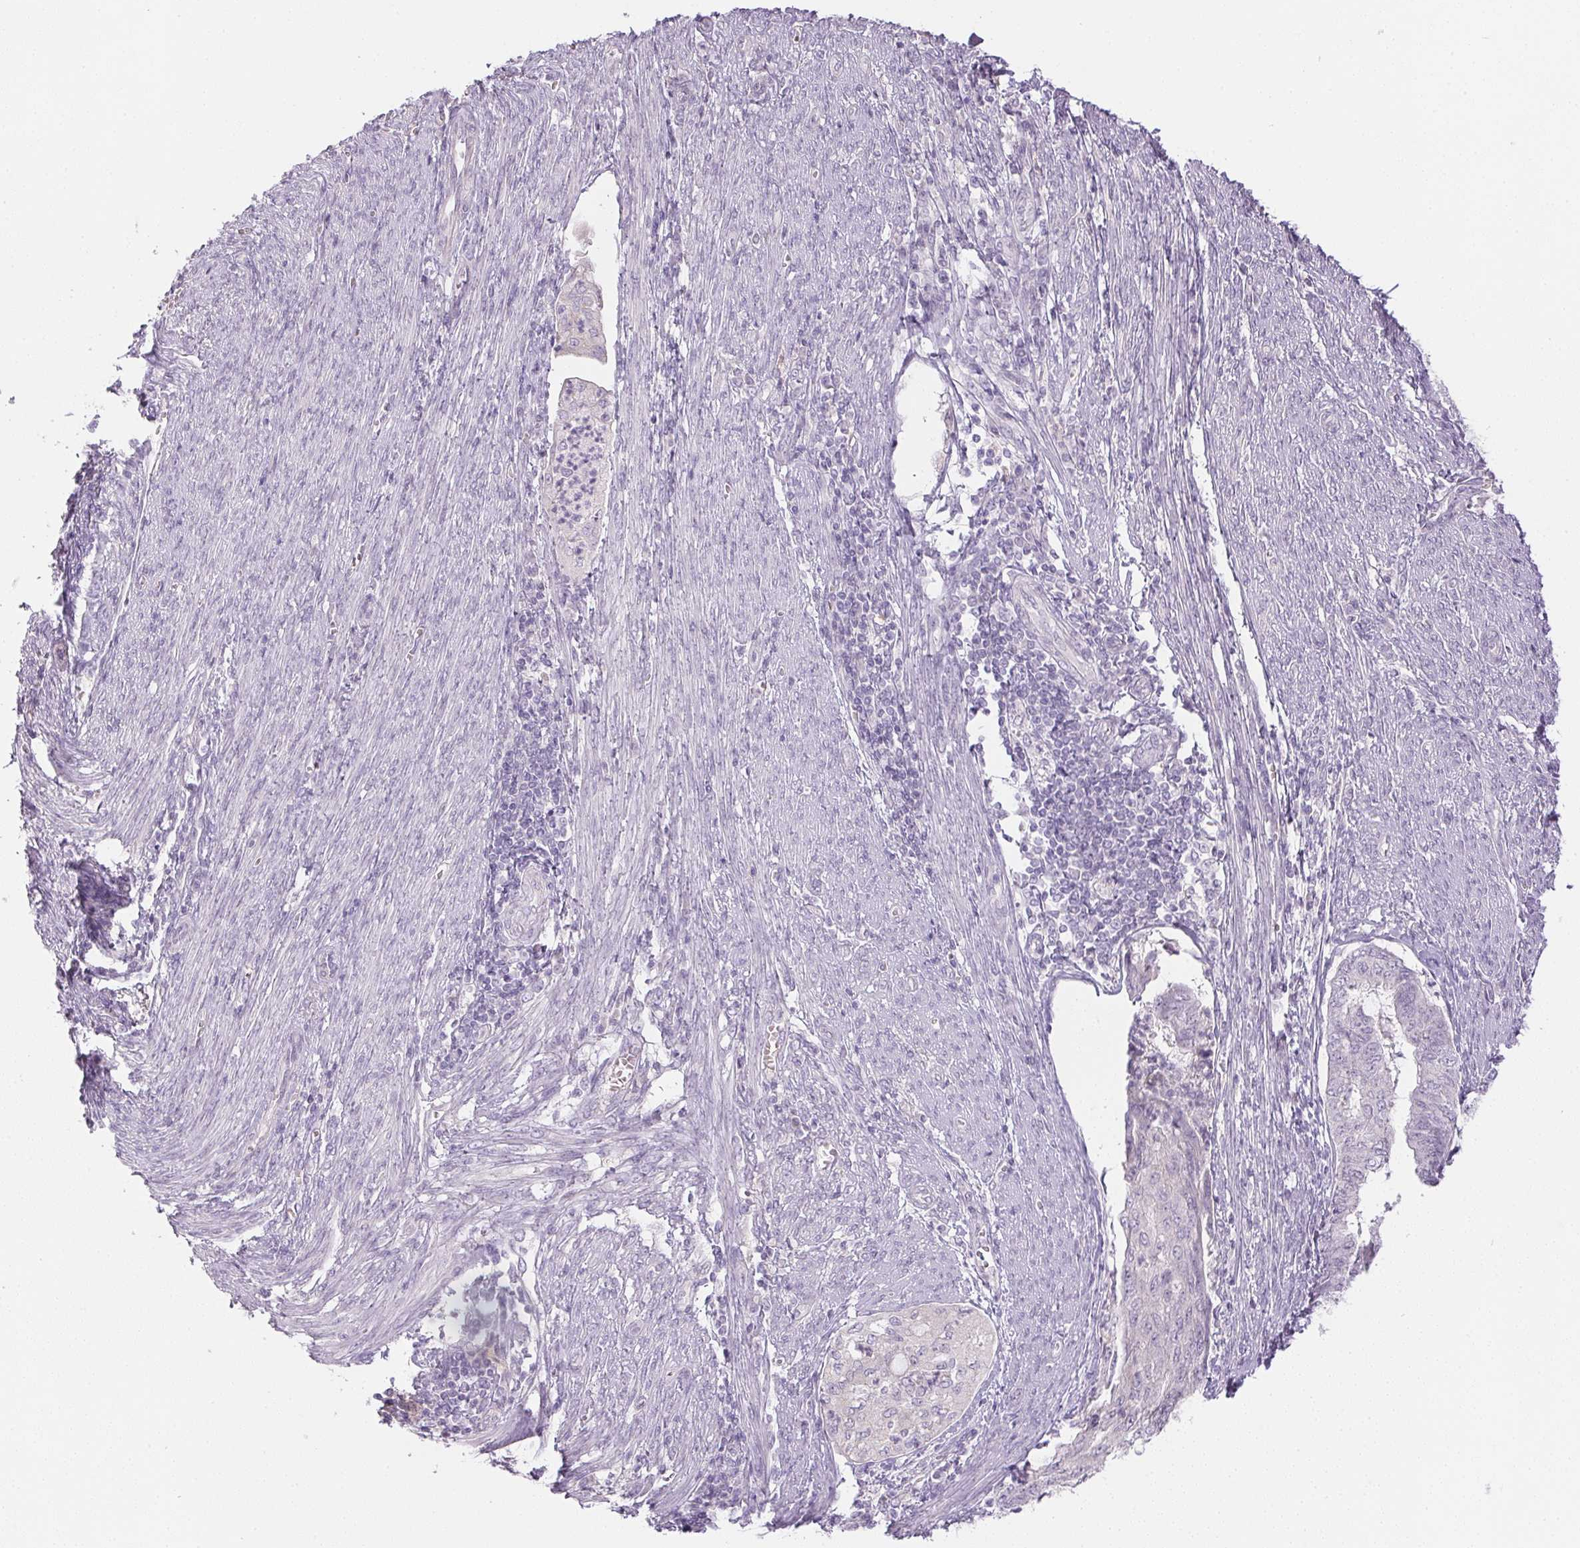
{"staining": {"intensity": "negative", "quantity": "none", "location": "none"}, "tissue": "endometrial cancer", "cell_type": "Tumor cells", "image_type": "cancer", "snomed": [{"axis": "morphology", "description": "Adenocarcinoma, NOS"}, {"axis": "topography", "description": "Endometrium"}], "caption": "This is an IHC image of endometrial cancer (adenocarcinoma). There is no staining in tumor cells.", "gene": "CTCFL", "patient": {"sex": "female", "age": 79}}